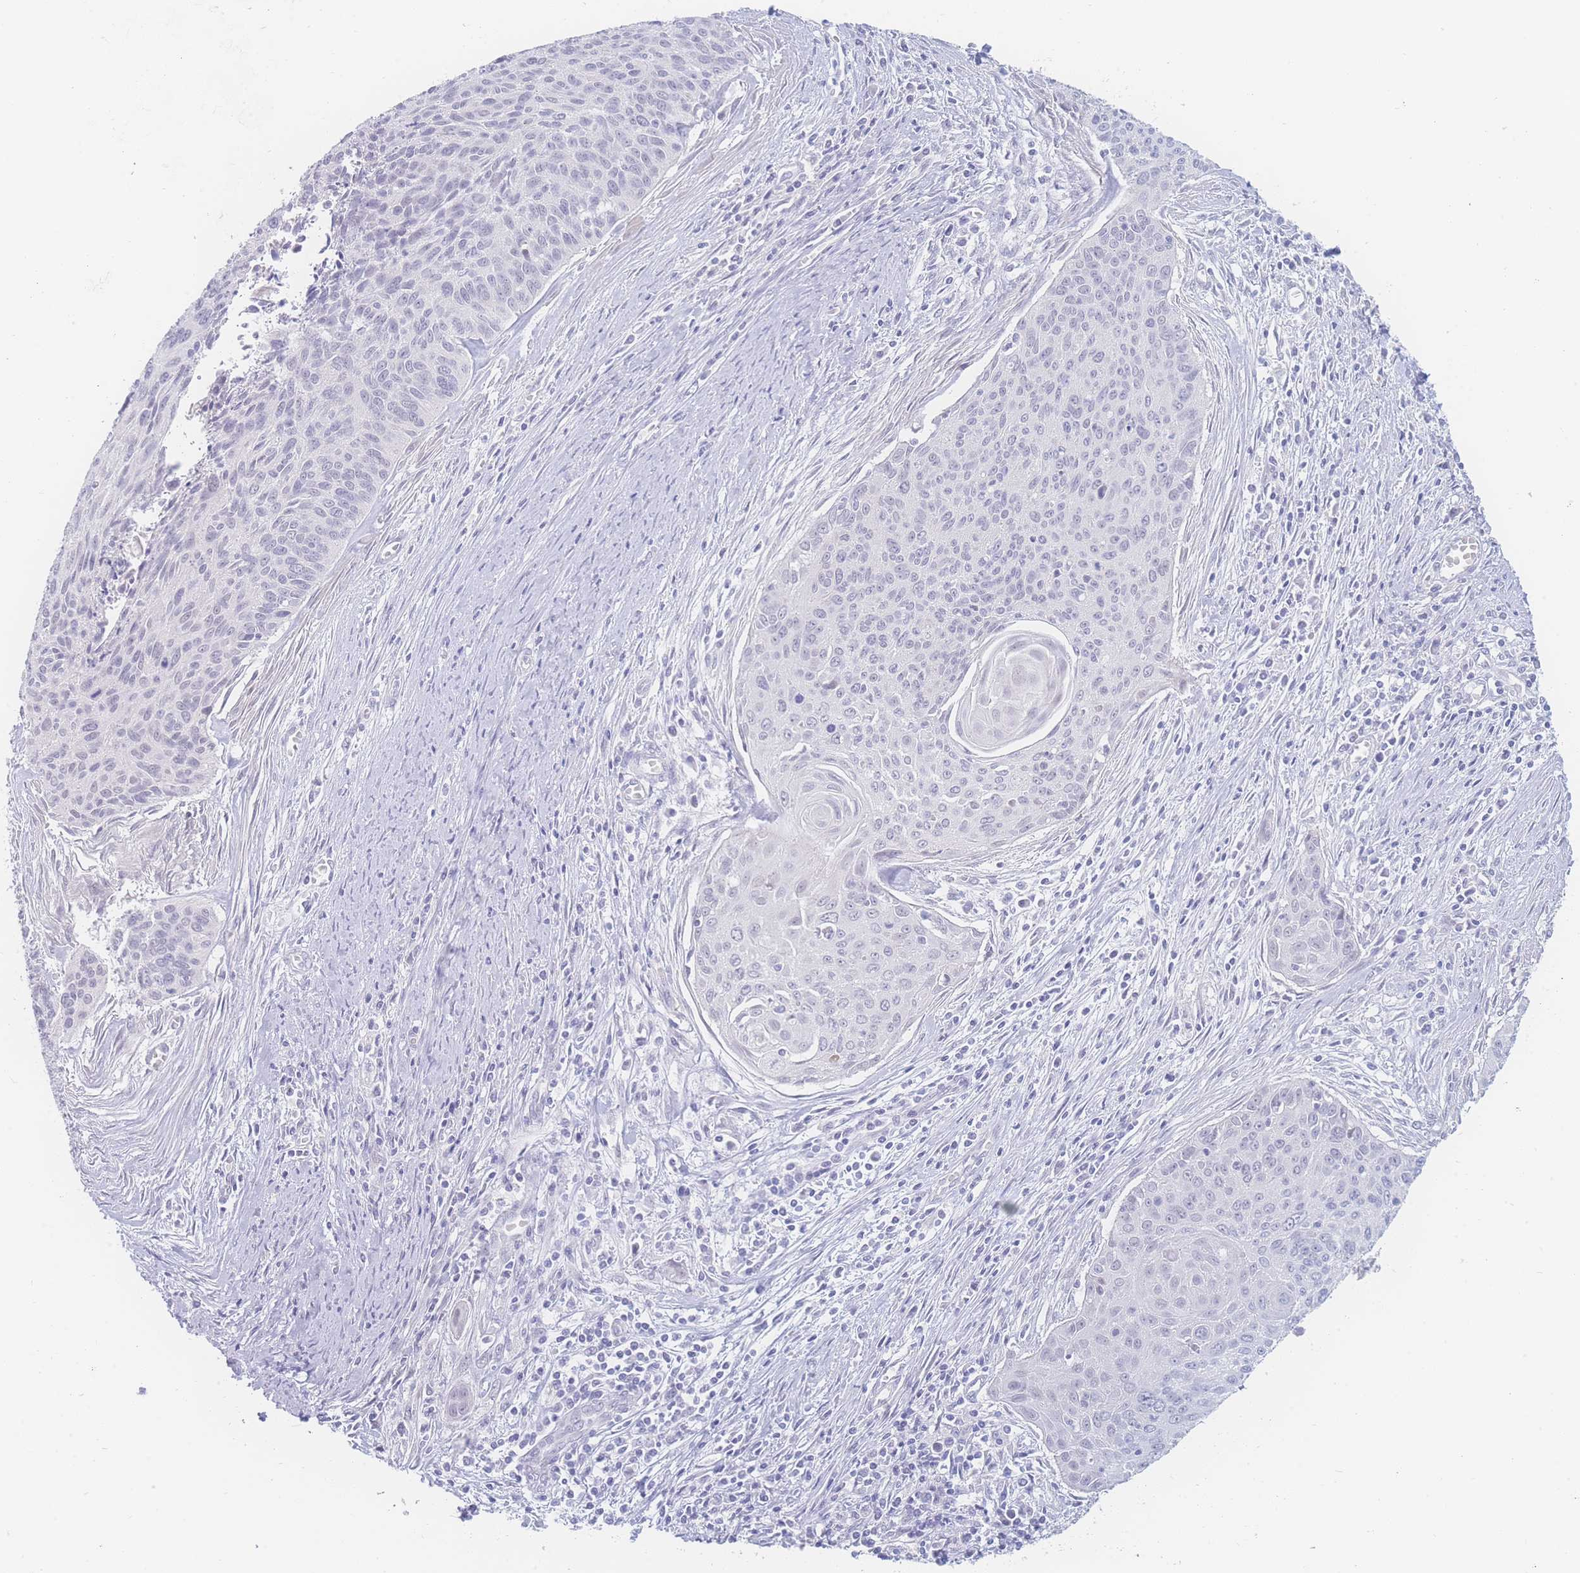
{"staining": {"intensity": "negative", "quantity": "none", "location": "none"}, "tissue": "cervical cancer", "cell_type": "Tumor cells", "image_type": "cancer", "snomed": [{"axis": "morphology", "description": "Squamous cell carcinoma, NOS"}, {"axis": "topography", "description": "Cervix"}], "caption": "Immunohistochemistry (IHC) micrograph of neoplastic tissue: human cervical cancer (squamous cell carcinoma) stained with DAB displays no significant protein expression in tumor cells.", "gene": "PRSS22", "patient": {"sex": "female", "age": 55}}